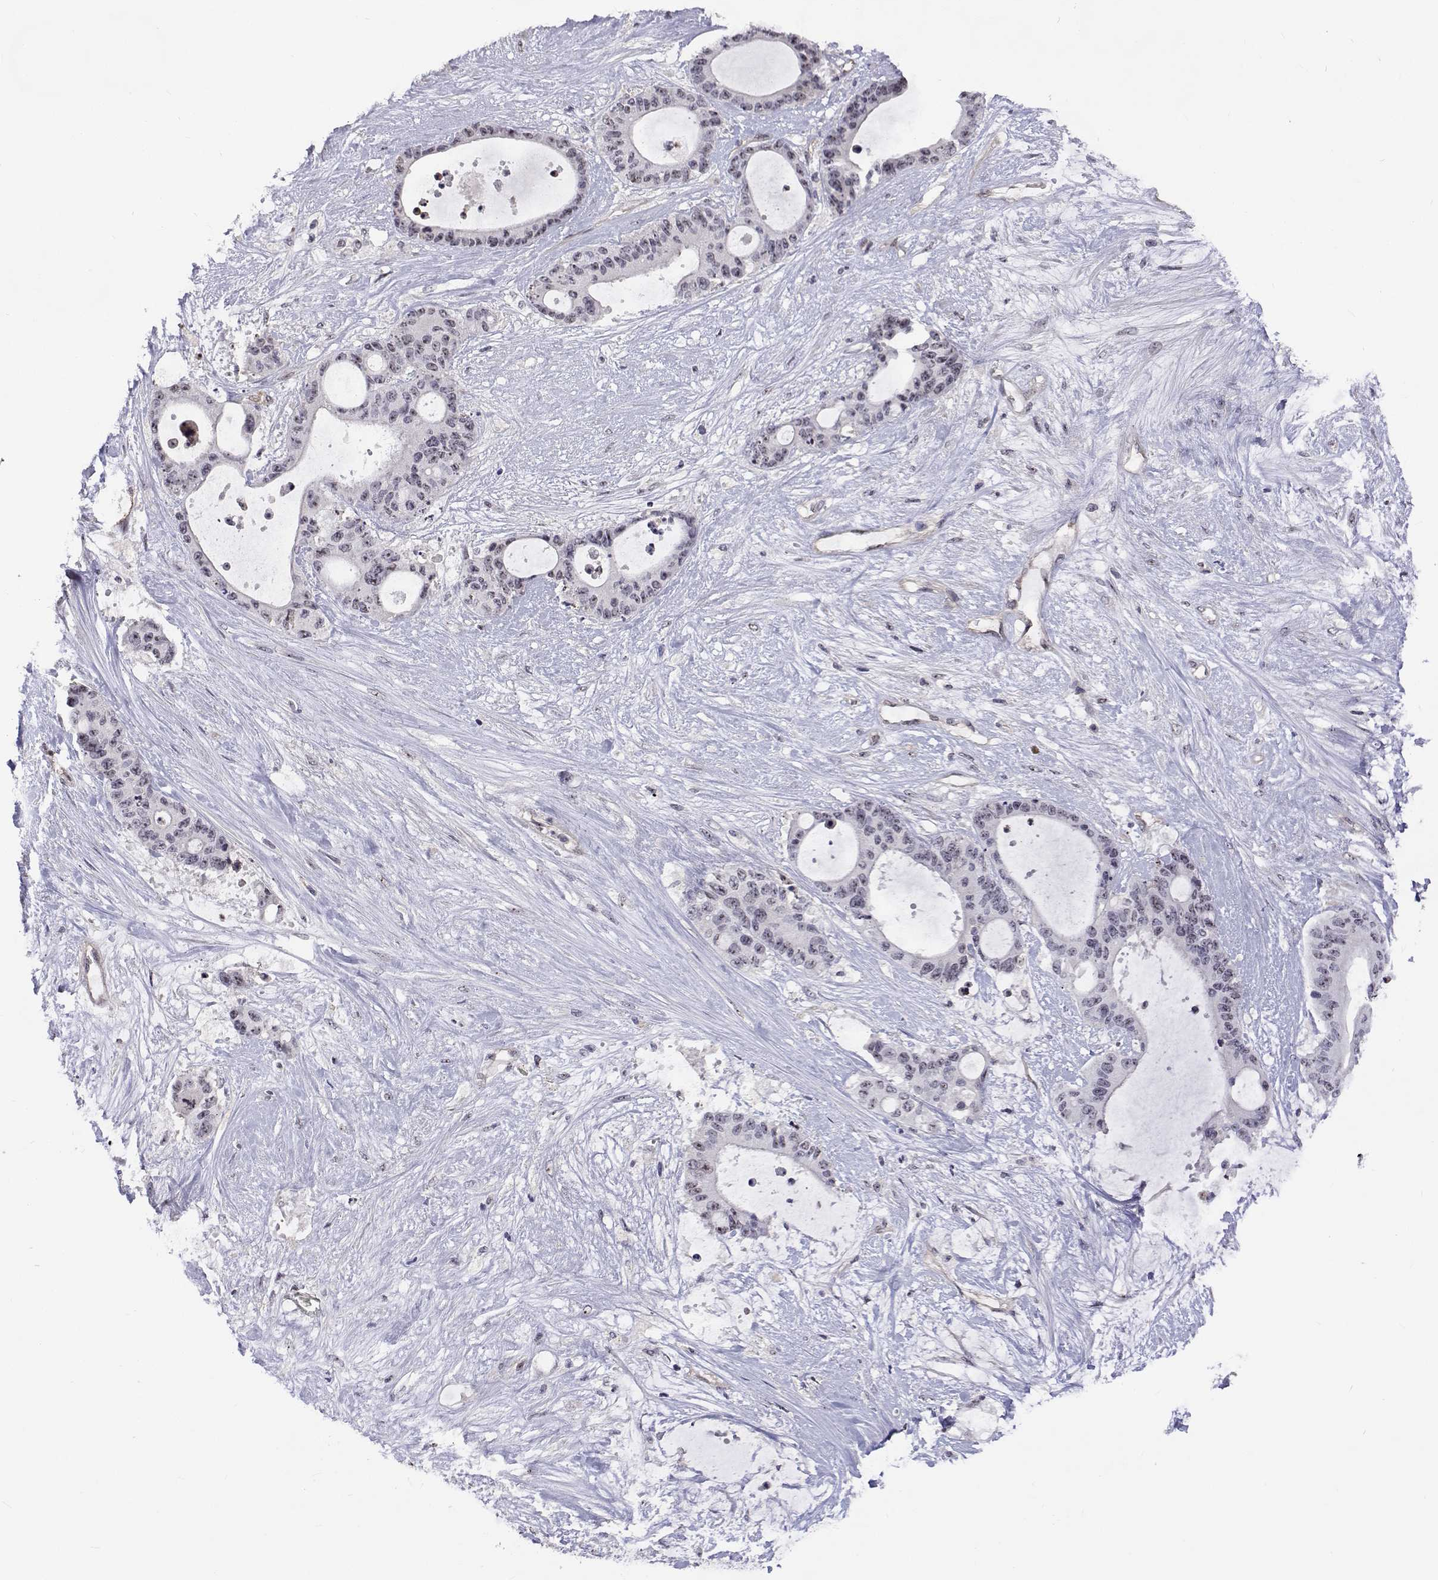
{"staining": {"intensity": "weak", "quantity": "<25%", "location": "nuclear"}, "tissue": "liver cancer", "cell_type": "Tumor cells", "image_type": "cancer", "snomed": [{"axis": "morphology", "description": "Normal tissue, NOS"}, {"axis": "morphology", "description": "Cholangiocarcinoma"}, {"axis": "topography", "description": "Liver"}, {"axis": "topography", "description": "Peripheral nerve tissue"}], "caption": "Liver cancer (cholangiocarcinoma) was stained to show a protein in brown. There is no significant positivity in tumor cells.", "gene": "NHP2", "patient": {"sex": "female", "age": 73}}